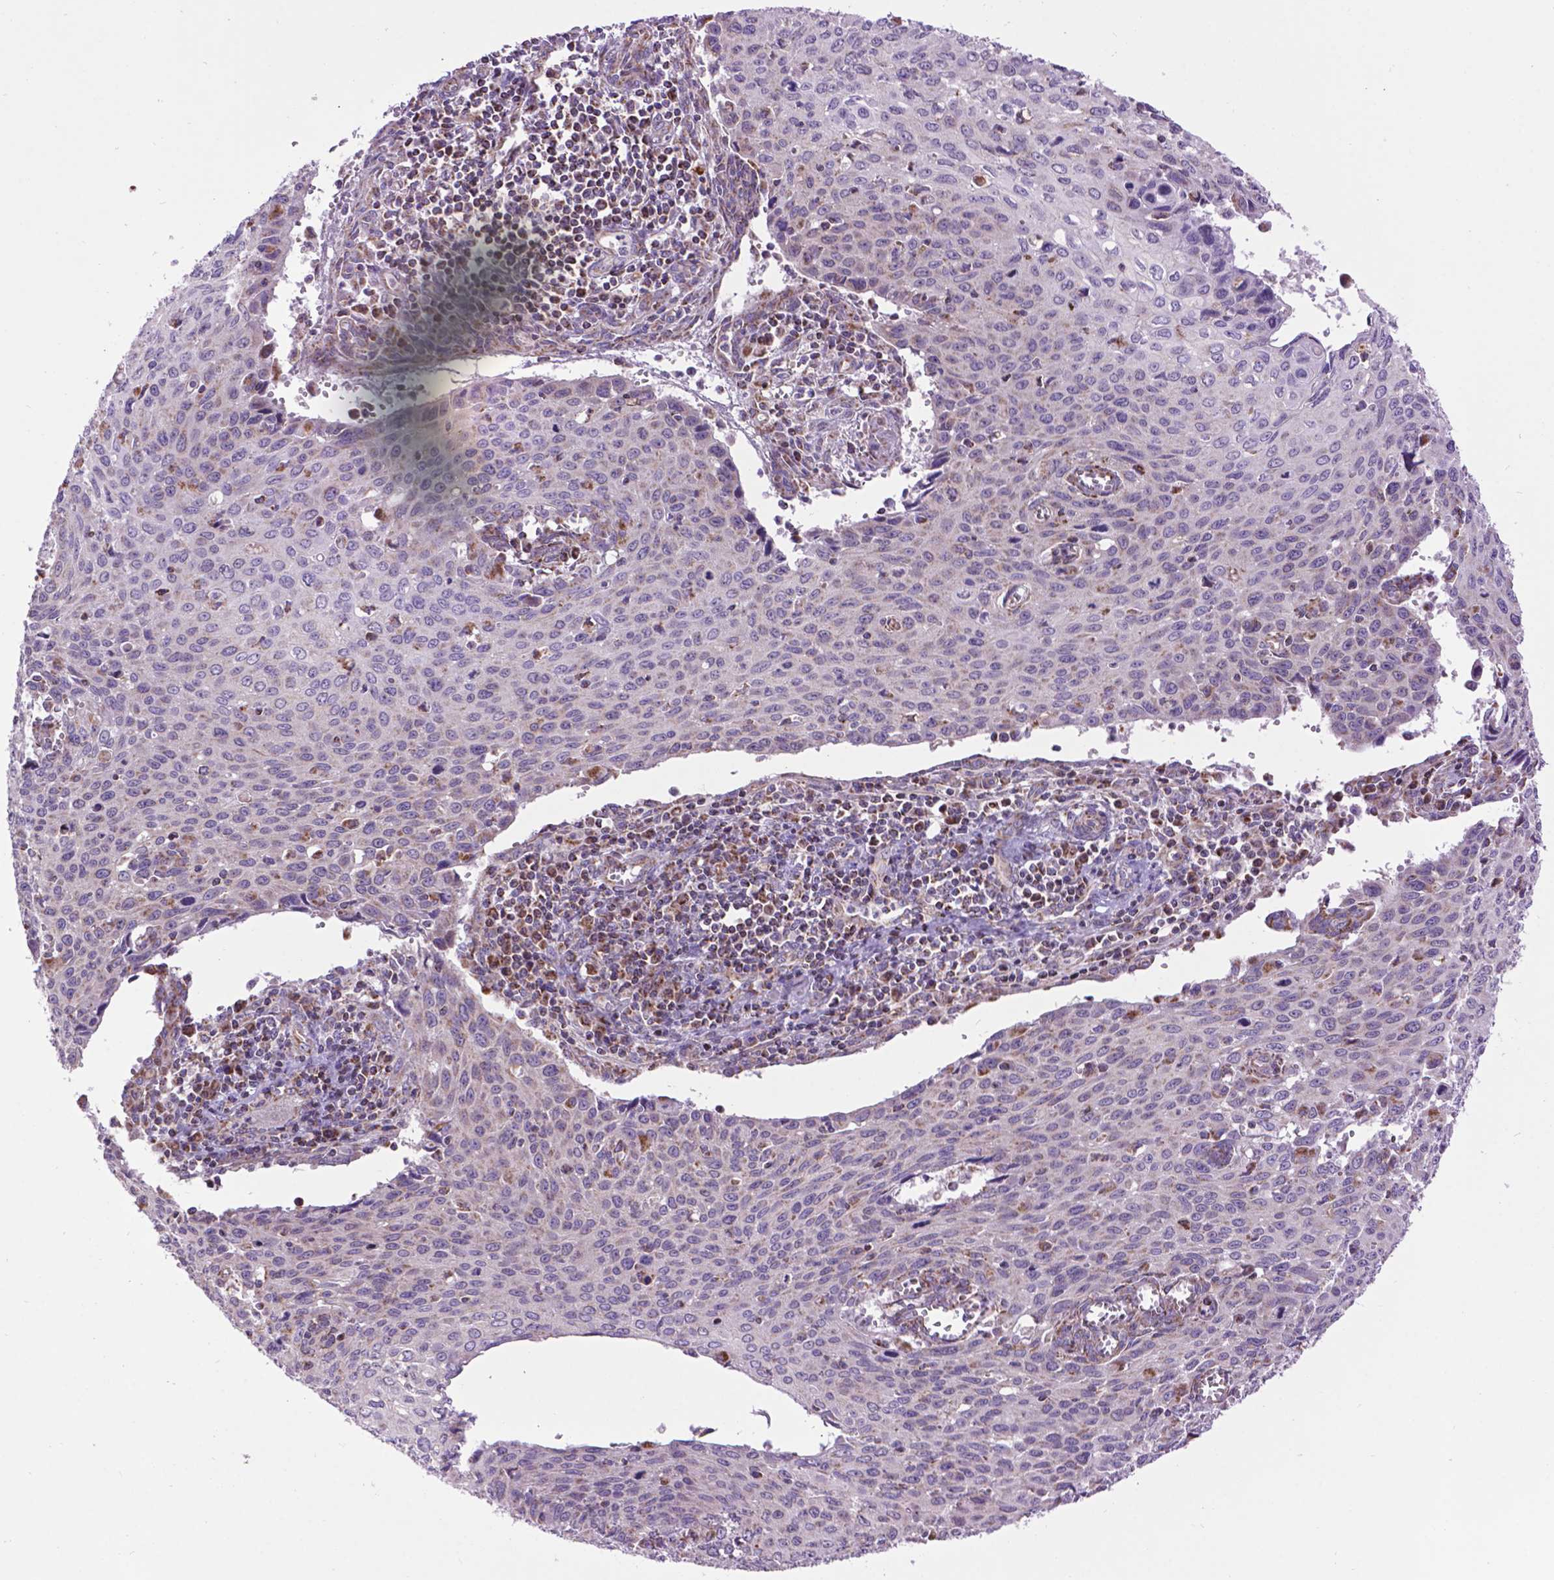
{"staining": {"intensity": "weak", "quantity": "<25%", "location": "cytoplasmic/membranous"}, "tissue": "cervical cancer", "cell_type": "Tumor cells", "image_type": "cancer", "snomed": [{"axis": "morphology", "description": "Squamous cell carcinoma, NOS"}, {"axis": "topography", "description": "Cervix"}], "caption": "DAB immunohistochemical staining of cervical cancer (squamous cell carcinoma) demonstrates no significant staining in tumor cells.", "gene": "PYCR3", "patient": {"sex": "female", "age": 38}}